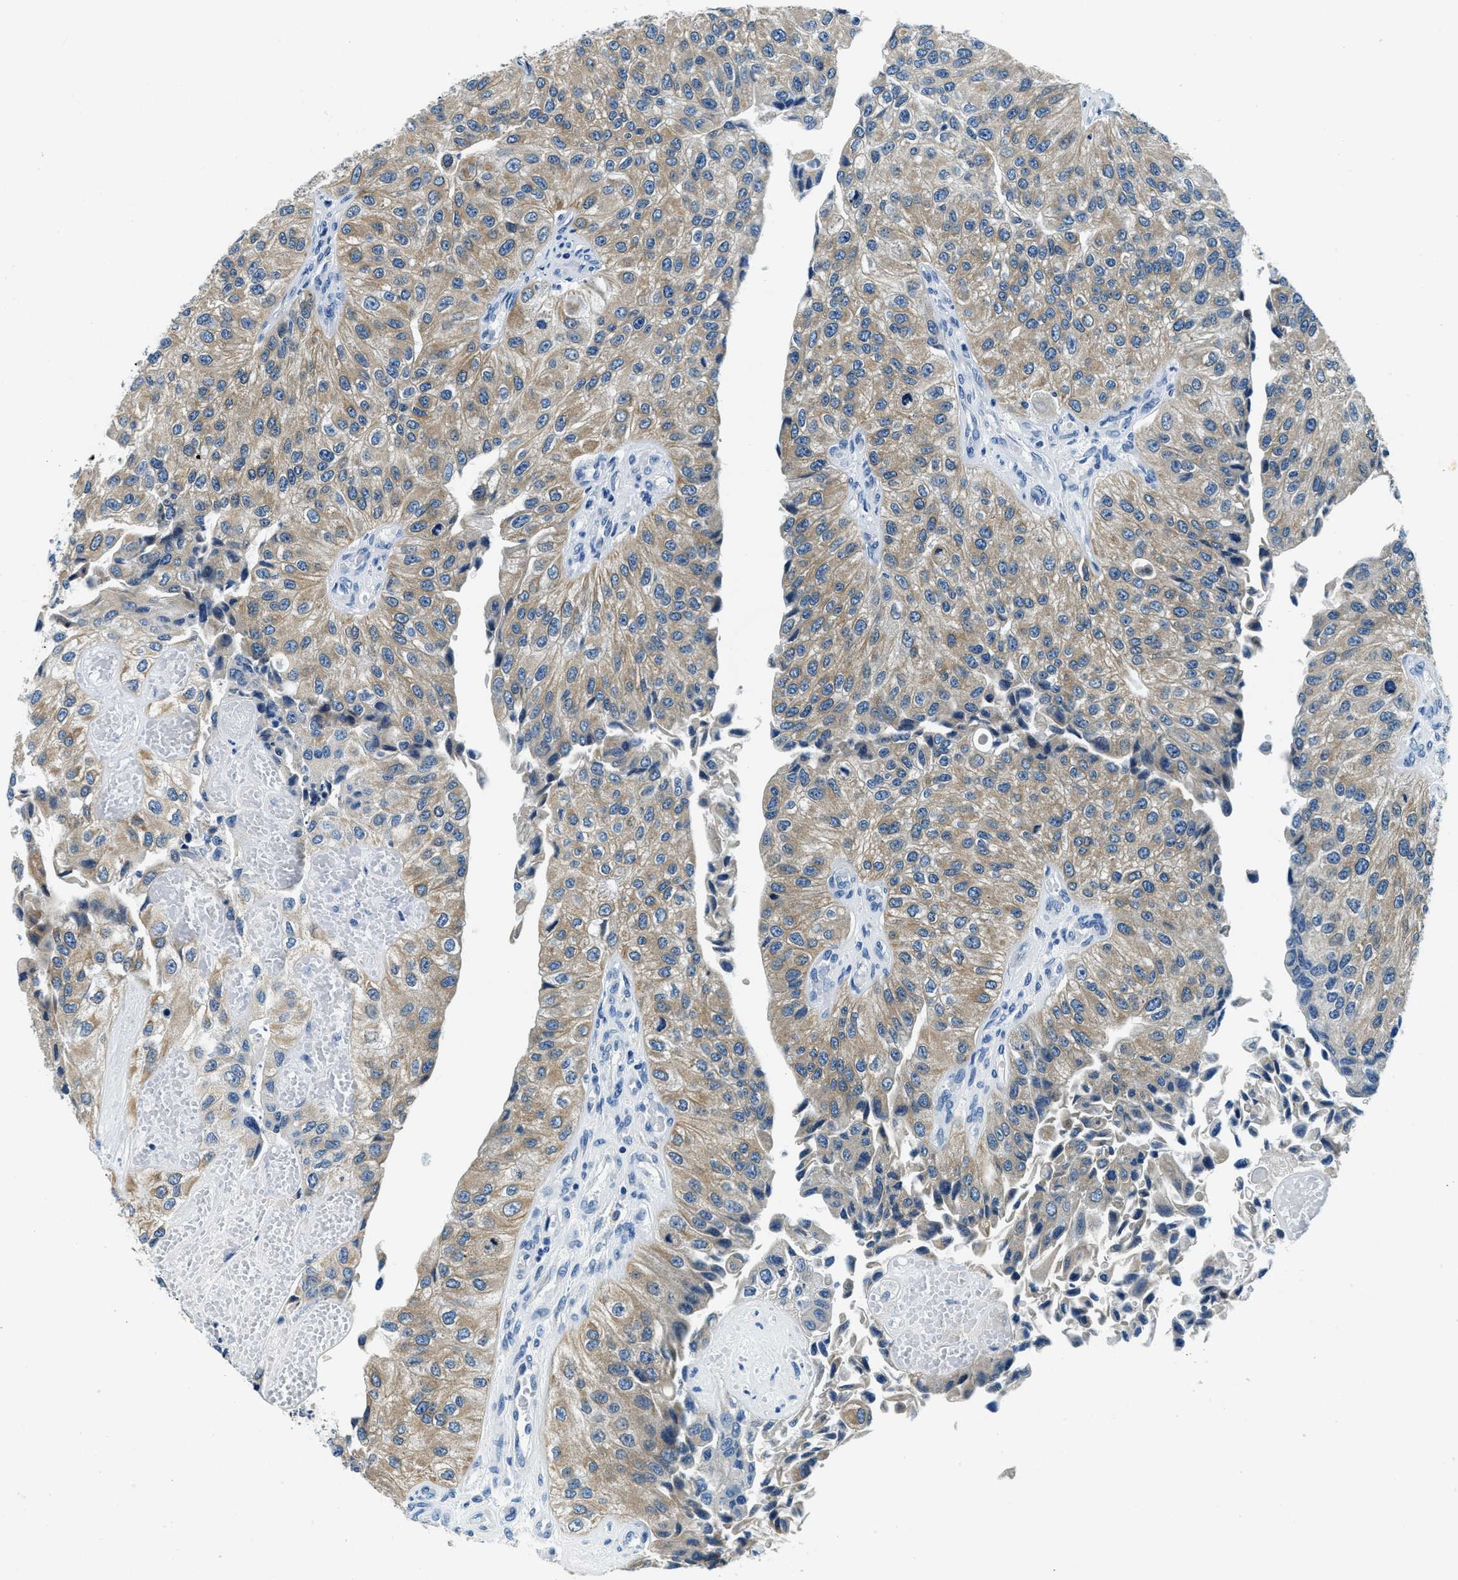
{"staining": {"intensity": "moderate", "quantity": ">75%", "location": "cytoplasmic/membranous"}, "tissue": "urothelial cancer", "cell_type": "Tumor cells", "image_type": "cancer", "snomed": [{"axis": "morphology", "description": "Urothelial carcinoma, High grade"}, {"axis": "topography", "description": "Kidney"}, {"axis": "topography", "description": "Urinary bladder"}], "caption": "Protein analysis of high-grade urothelial carcinoma tissue reveals moderate cytoplasmic/membranous positivity in about >75% of tumor cells. The protein is shown in brown color, while the nuclei are stained blue.", "gene": "UBAC2", "patient": {"sex": "male", "age": 77}}